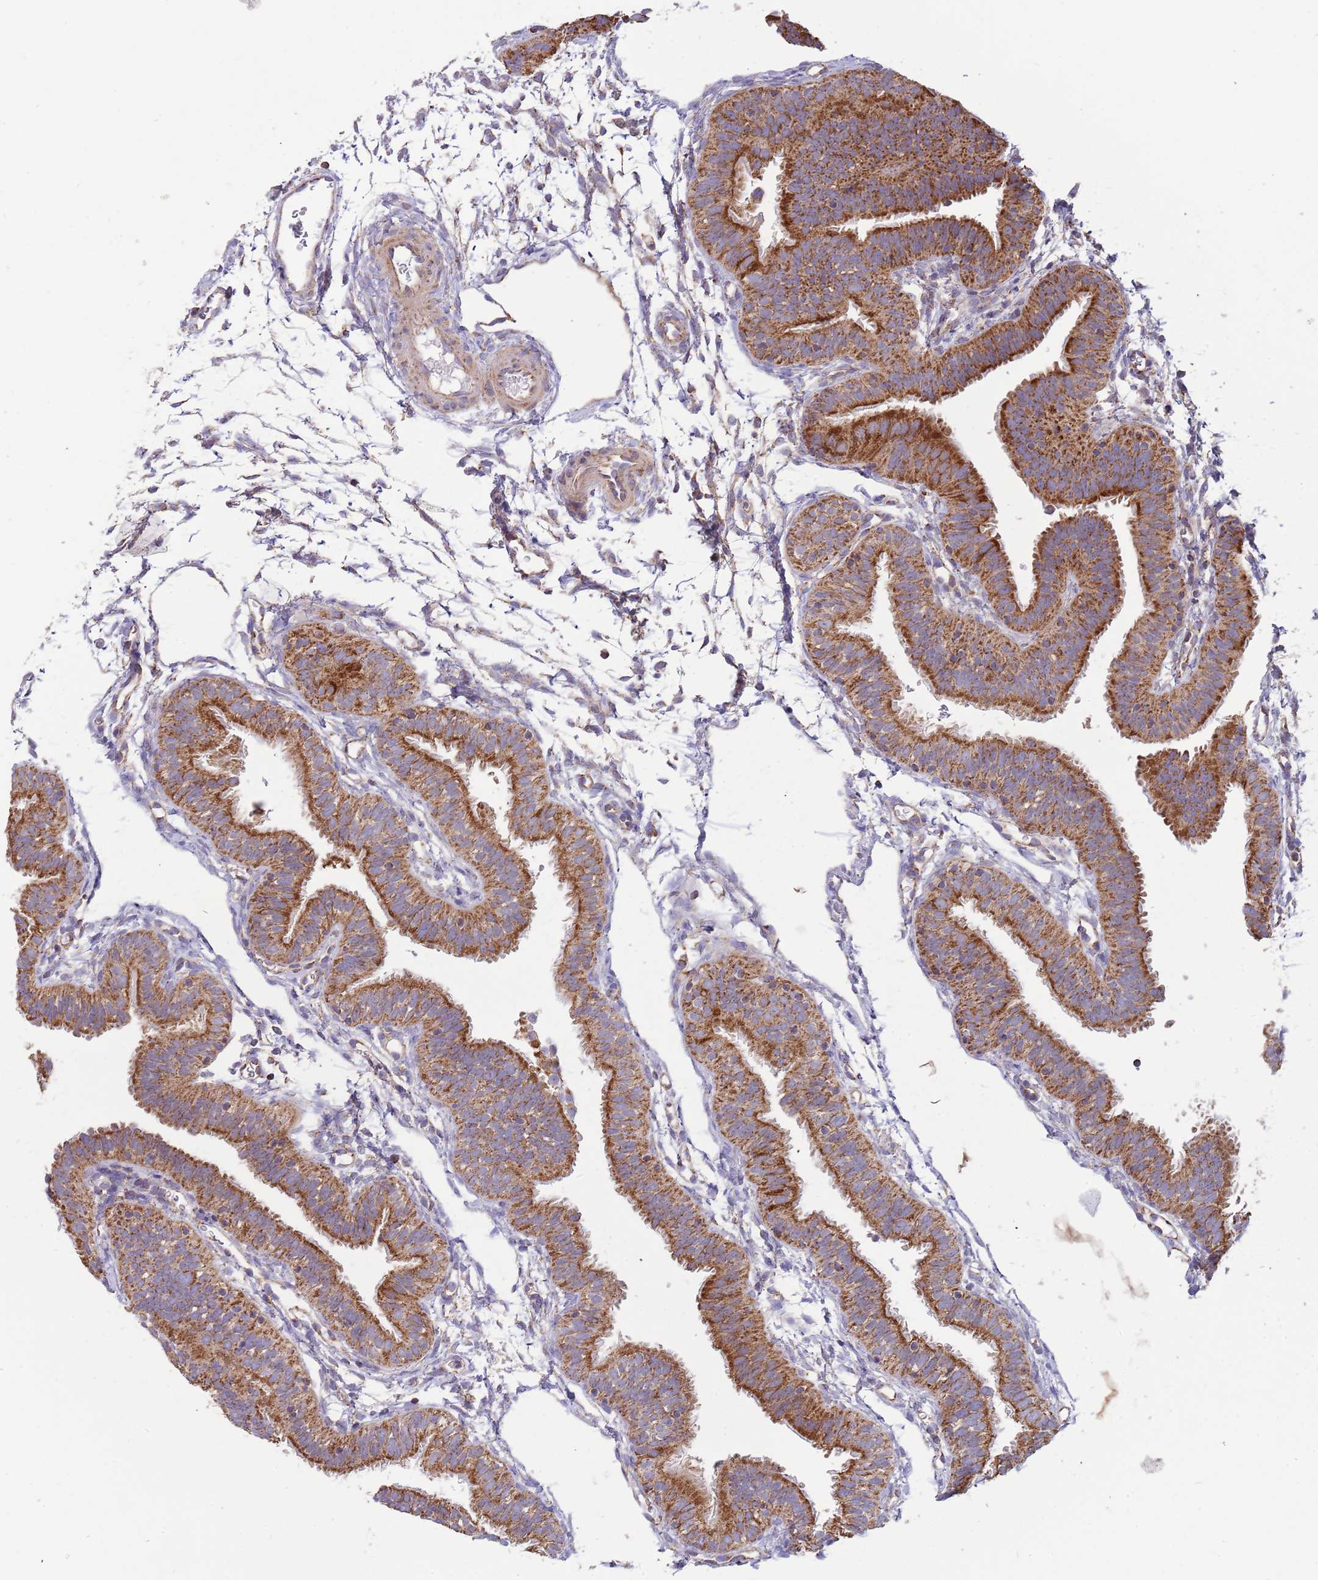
{"staining": {"intensity": "strong", "quantity": ">75%", "location": "cytoplasmic/membranous"}, "tissue": "fallopian tube", "cell_type": "Glandular cells", "image_type": "normal", "snomed": [{"axis": "morphology", "description": "Normal tissue, NOS"}, {"axis": "topography", "description": "Fallopian tube"}], "caption": "Benign fallopian tube was stained to show a protein in brown. There is high levels of strong cytoplasmic/membranous positivity in about >75% of glandular cells. (DAB IHC with brightfield microscopy, high magnification).", "gene": "VPS16", "patient": {"sex": "female", "age": 35}}